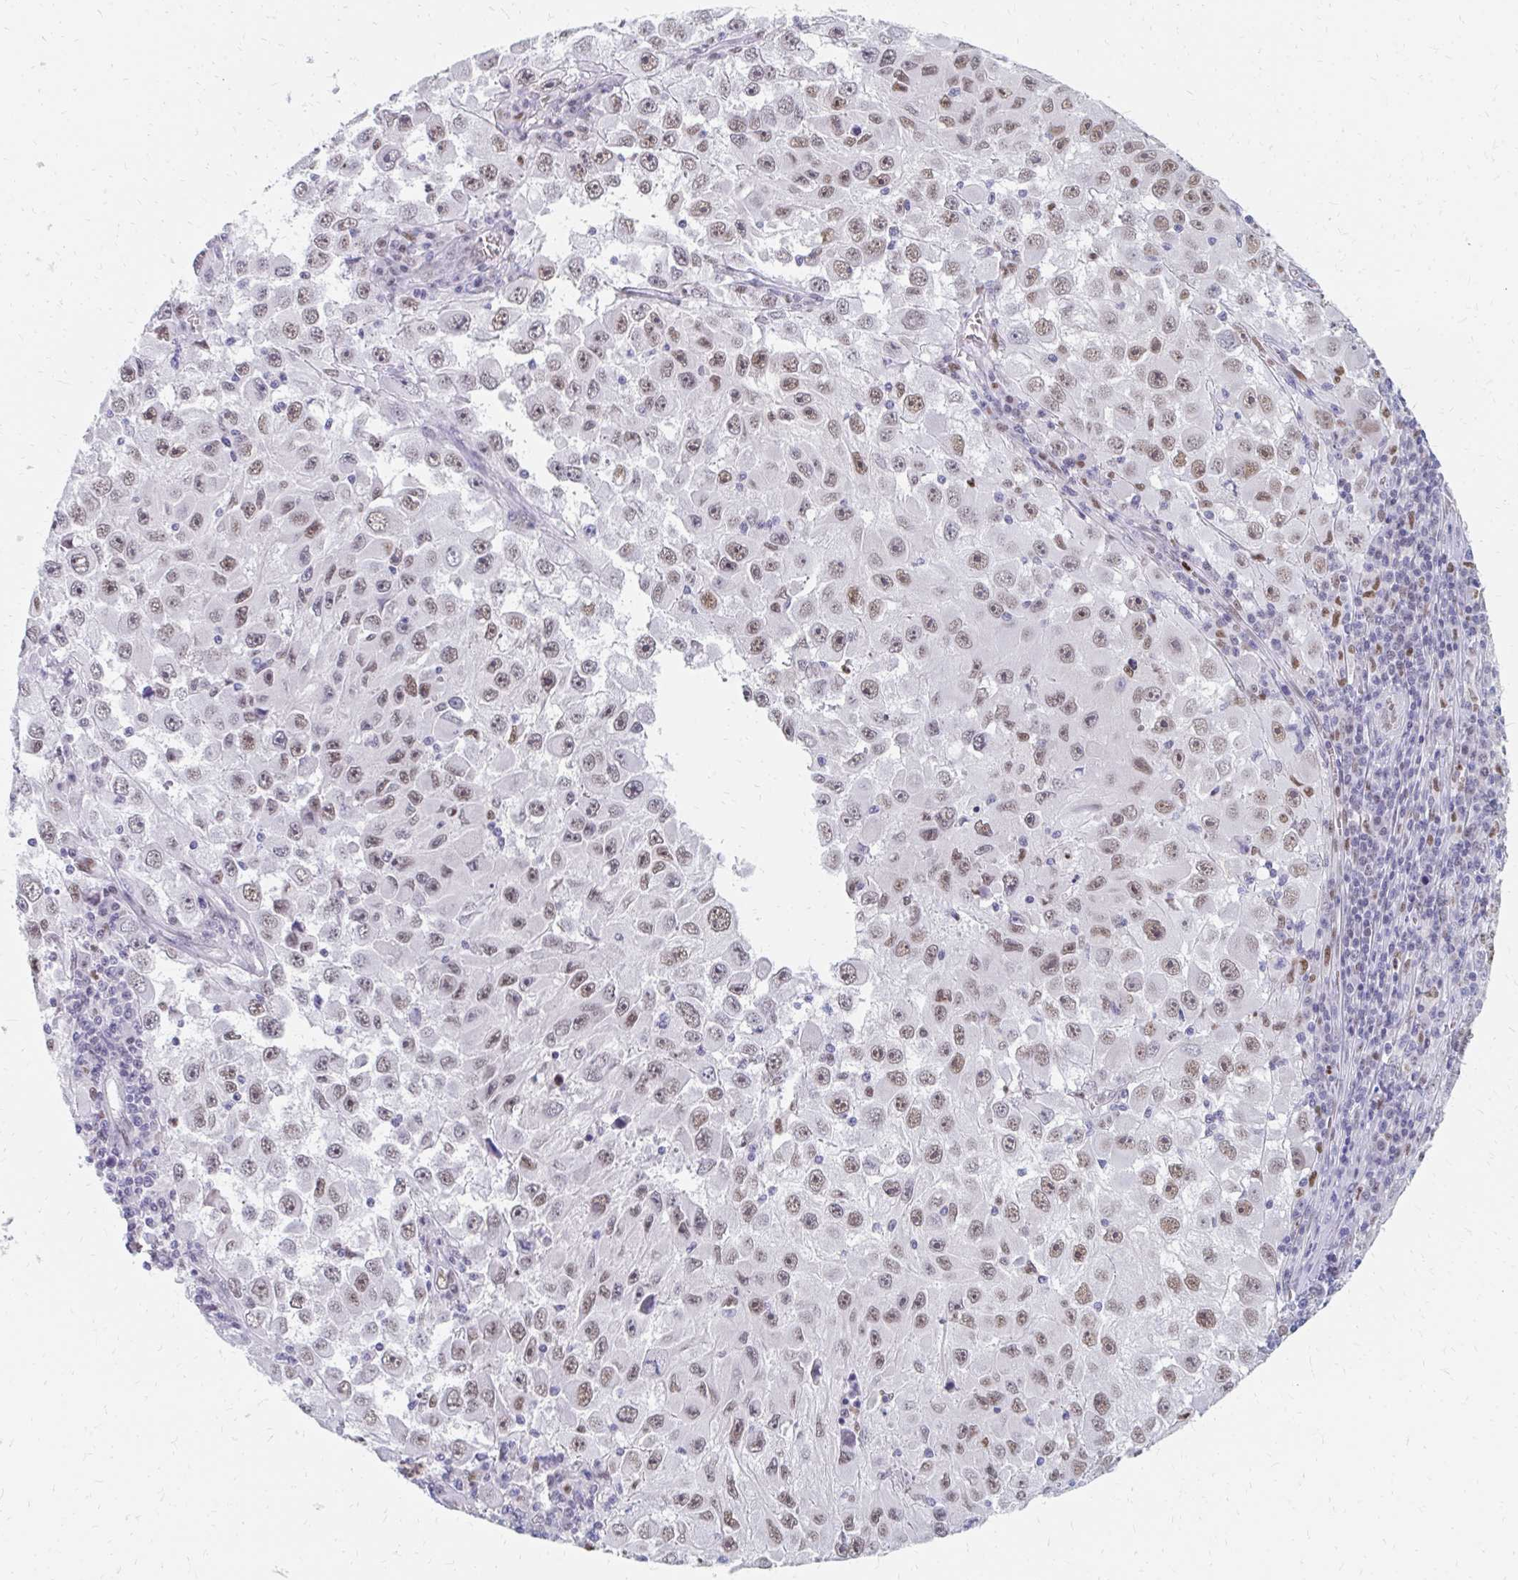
{"staining": {"intensity": "moderate", "quantity": ">75%", "location": "nuclear"}, "tissue": "melanoma", "cell_type": "Tumor cells", "image_type": "cancer", "snomed": [{"axis": "morphology", "description": "Malignant melanoma, Metastatic site"}, {"axis": "topography", "description": "Lymph node"}], "caption": "Melanoma stained with IHC reveals moderate nuclear expression in approximately >75% of tumor cells.", "gene": "PLK3", "patient": {"sex": "female", "age": 67}}